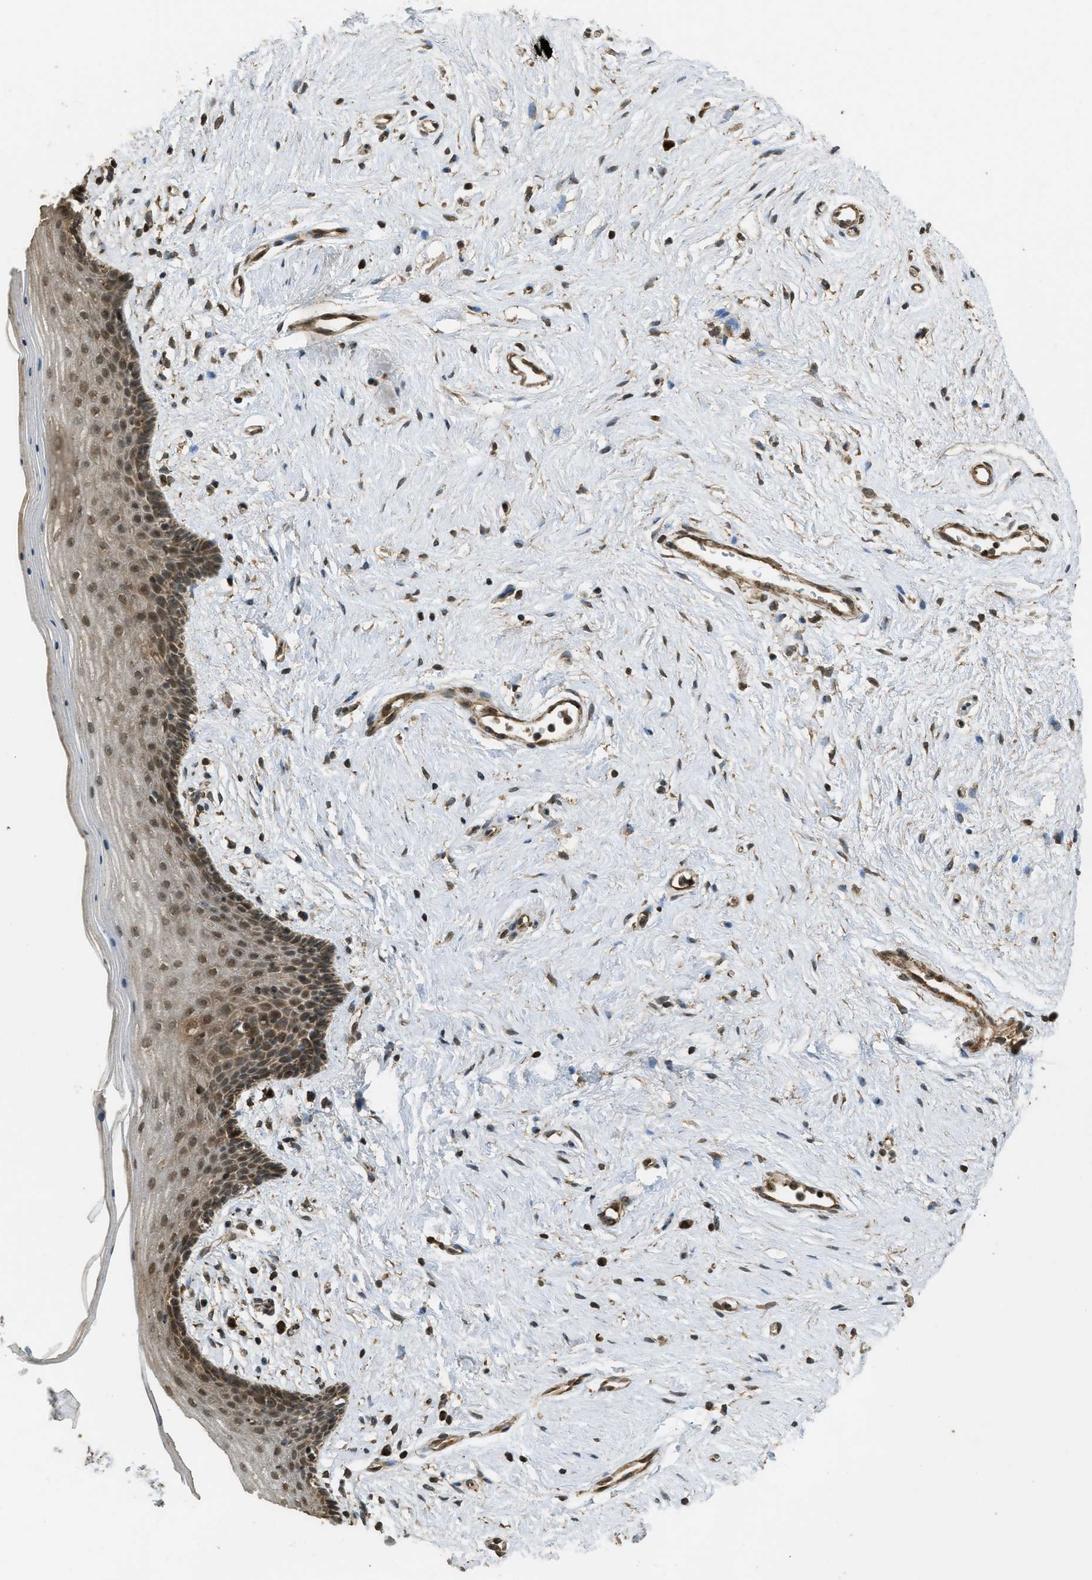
{"staining": {"intensity": "strong", "quantity": ">75%", "location": "cytoplasmic/membranous,nuclear"}, "tissue": "vagina", "cell_type": "Squamous epithelial cells", "image_type": "normal", "snomed": [{"axis": "morphology", "description": "Normal tissue, NOS"}, {"axis": "topography", "description": "Vagina"}], "caption": "Immunohistochemical staining of unremarkable vagina displays >75% levels of strong cytoplasmic/membranous,nuclear protein staining in about >75% of squamous epithelial cells.", "gene": "CTPS1", "patient": {"sex": "female", "age": 44}}